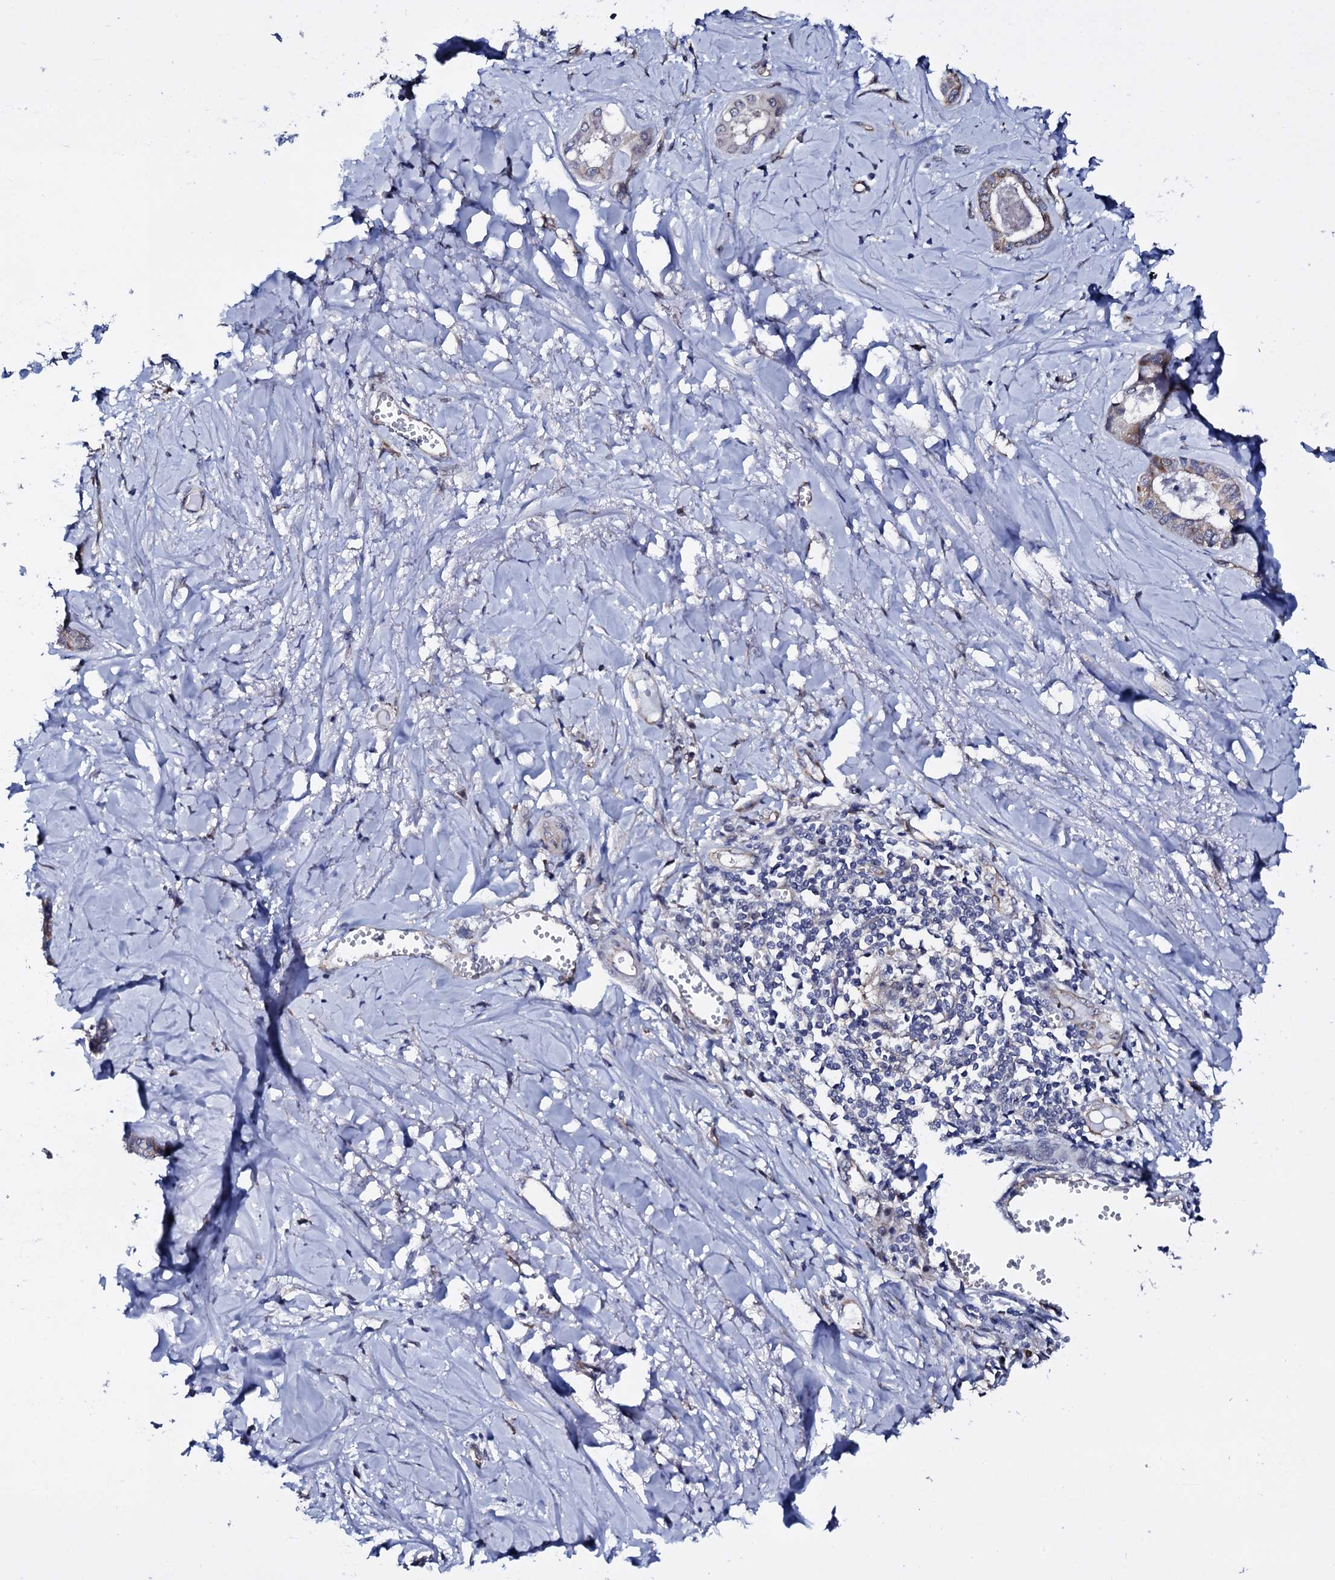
{"staining": {"intensity": "negative", "quantity": "none", "location": "none"}, "tissue": "liver cancer", "cell_type": "Tumor cells", "image_type": "cancer", "snomed": [{"axis": "morphology", "description": "Cholangiocarcinoma"}, {"axis": "topography", "description": "Liver"}], "caption": "Immunohistochemistry micrograph of human liver cancer stained for a protein (brown), which demonstrates no staining in tumor cells.", "gene": "GAREM1", "patient": {"sex": "female", "age": 77}}